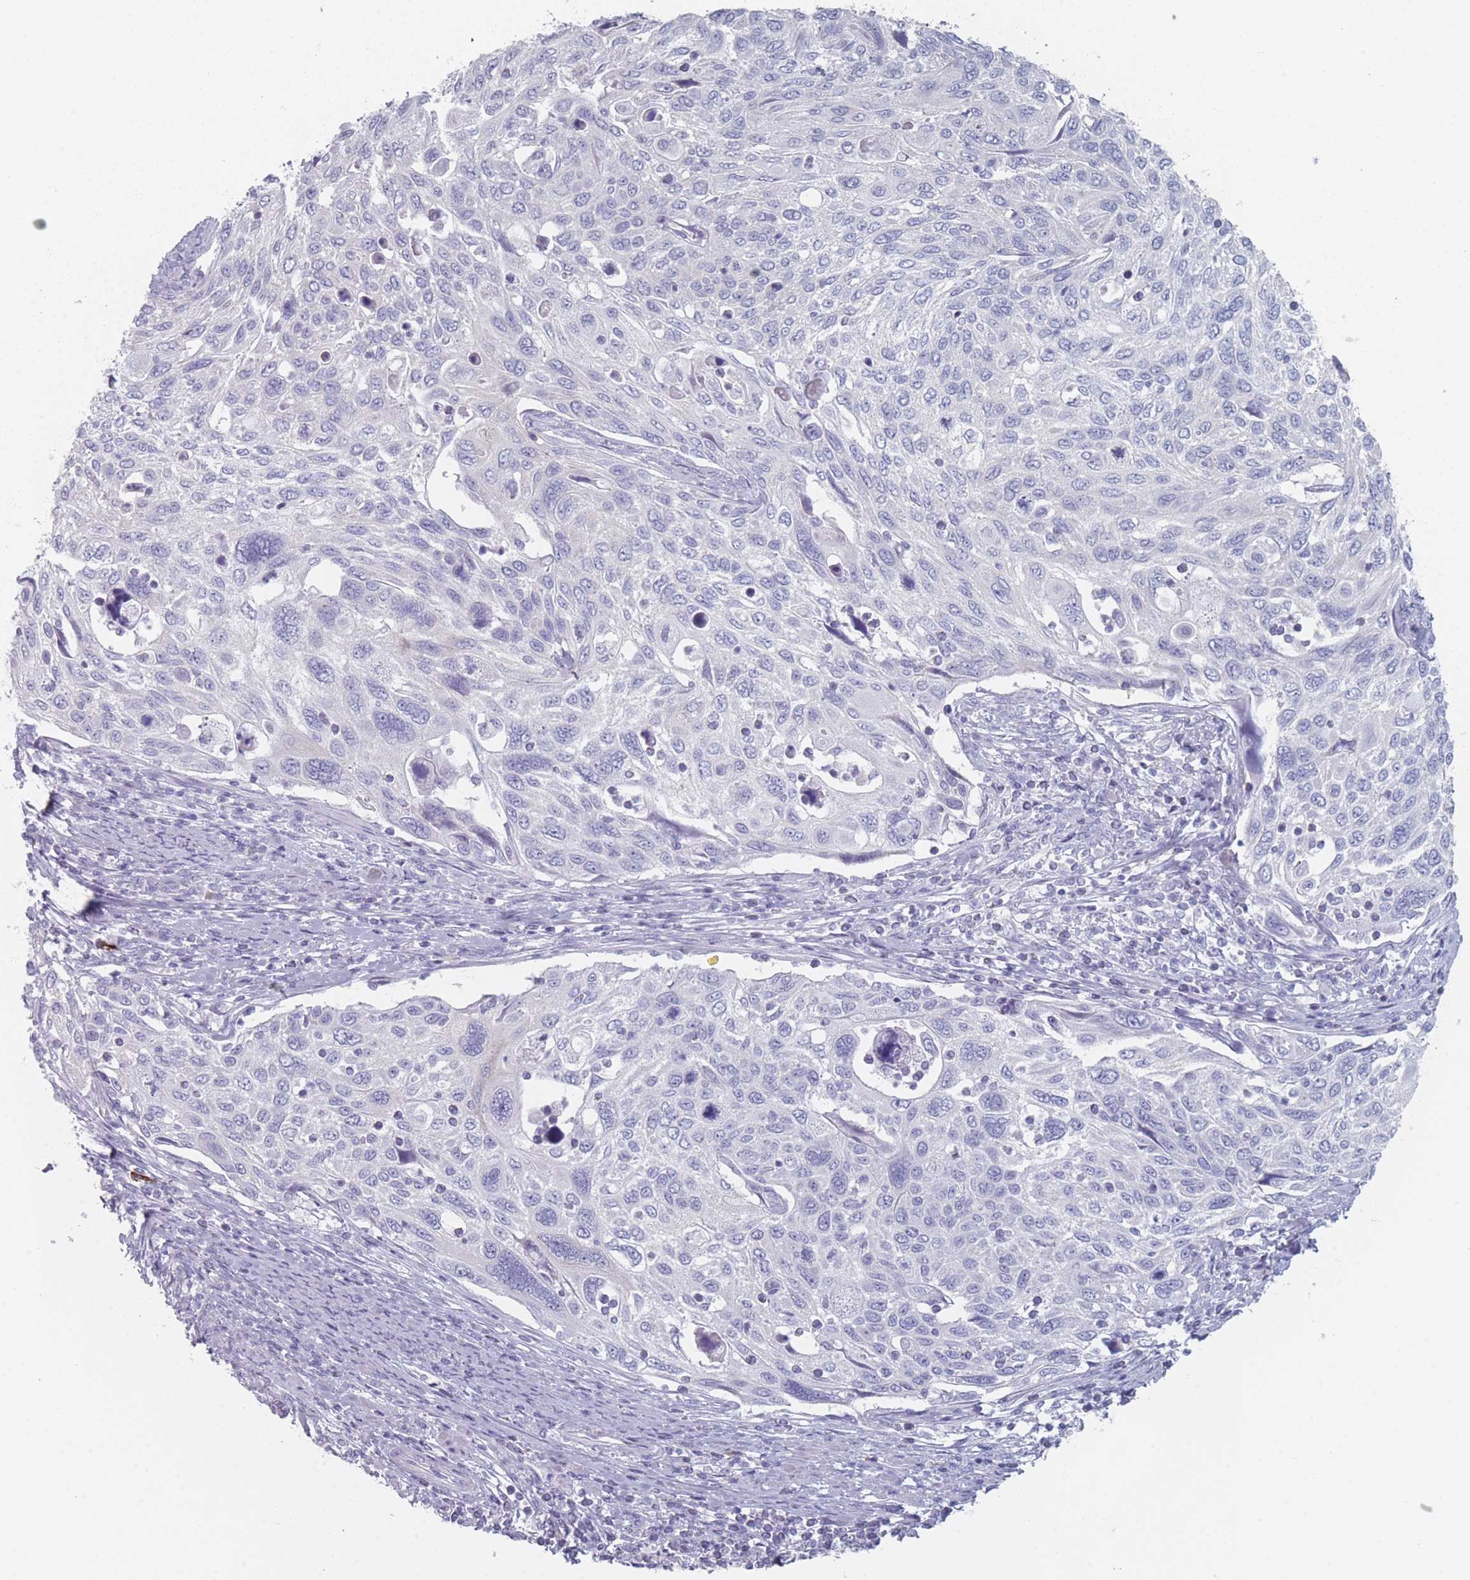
{"staining": {"intensity": "negative", "quantity": "none", "location": "none"}, "tissue": "cervical cancer", "cell_type": "Tumor cells", "image_type": "cancer", "snomed": [{"axis": "morphology", "description": "Squamous cell carcinoma, NOS"}, {"axis": "topography", "description": "Cervix"}], "caption": "Cervical cancer was stained to show a protein in brown. There is no significant staining in tumor cells.", "gene": "RNF4", "patient": {"sex": "female", "age": 70}}